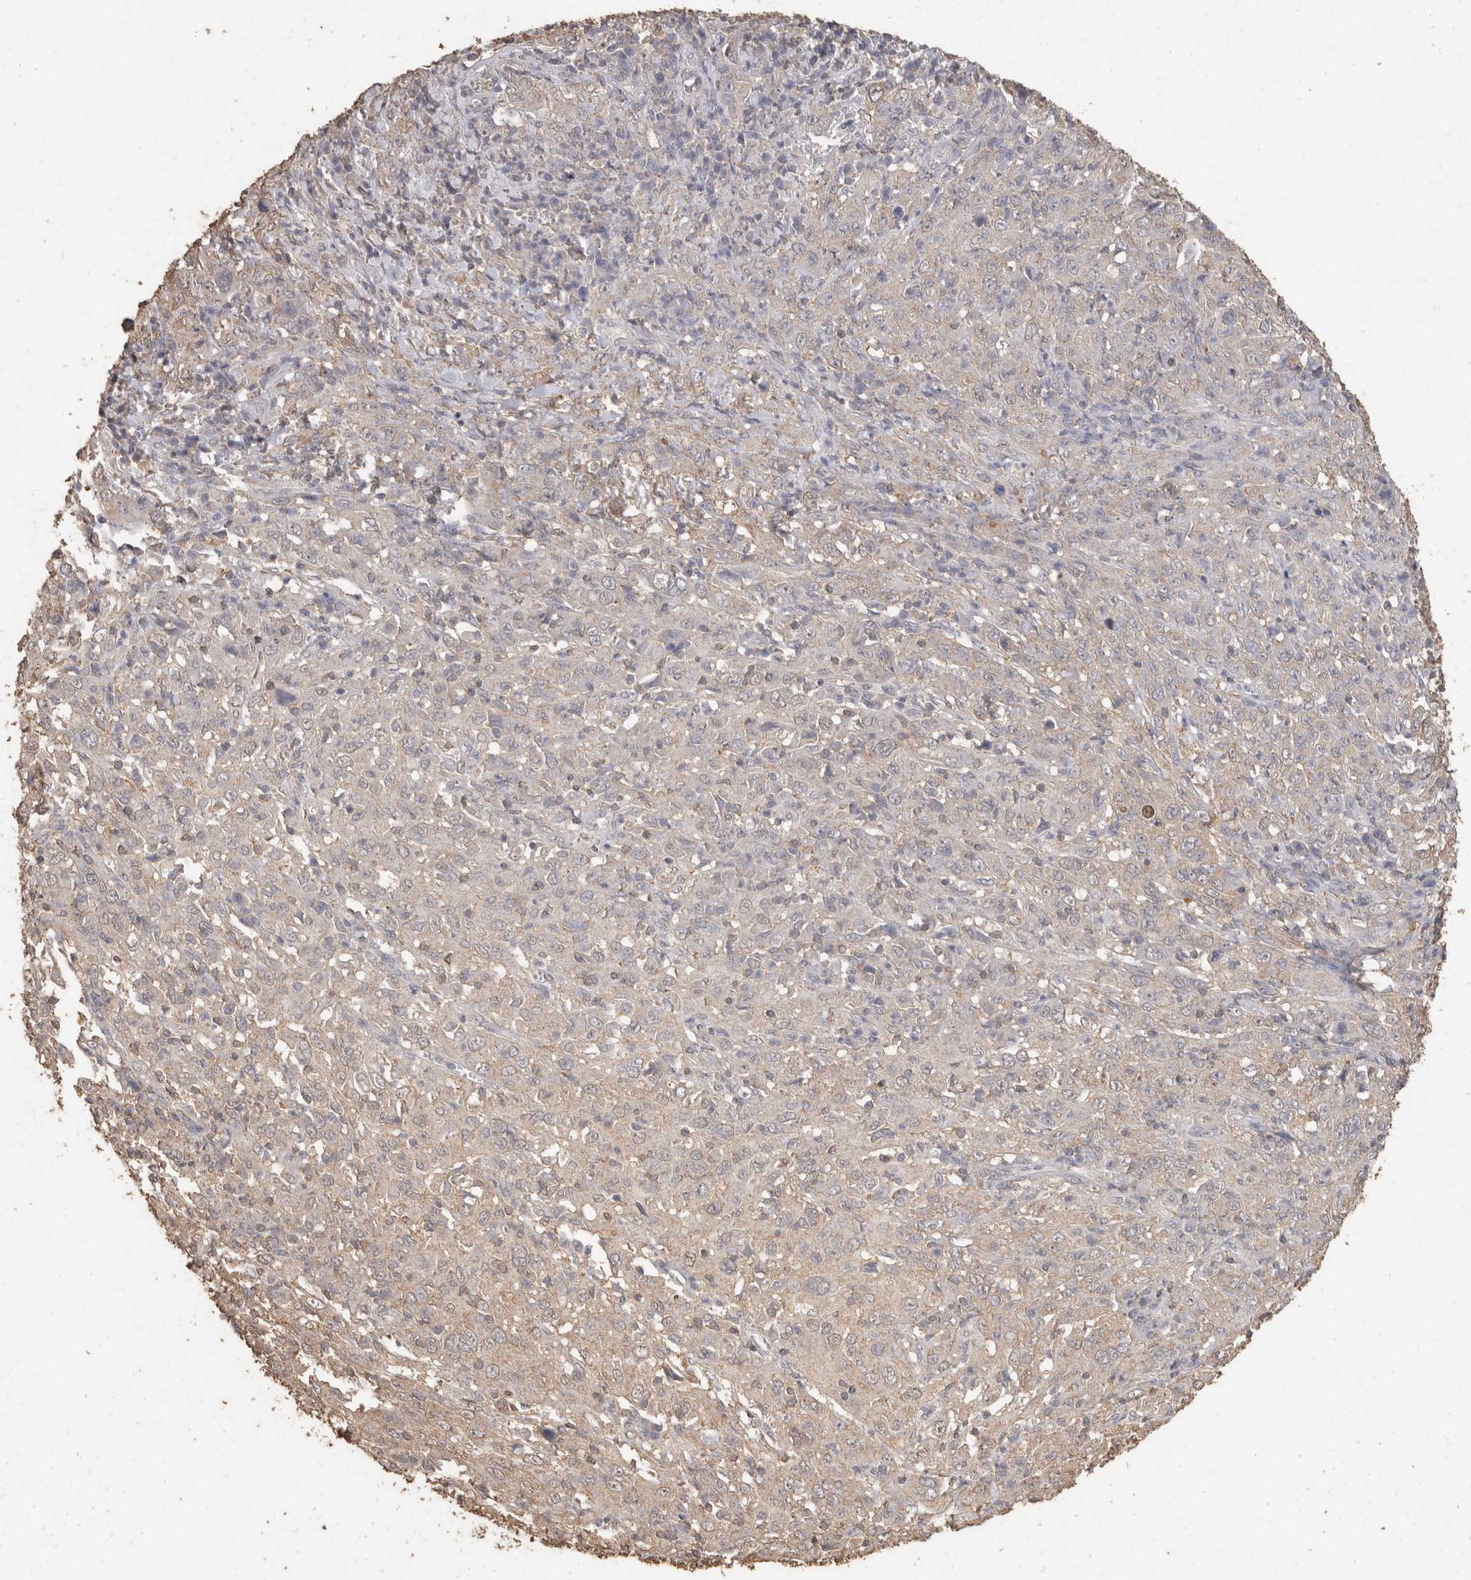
{"staining": {"intensity": "negative", "quantity": "none", "location": "none"}, "tissue": "cervical cancer", "cell_type": "Tumor cells", "image_type": "cancer", "snomed": [{"axis": "morphology", "description": "Squamous cell carcinoma, NOS"}, {"axis": "topography", "description": "Cervix"}], "caption": "IHC histopathology image of neoplastic tissue: human cervical squamous cell carcinoma stained with DAB shows no significant protein expression in tumor cells.", "gene": "CX3CL1", "patient": {"sex": "female", "age": 46}}